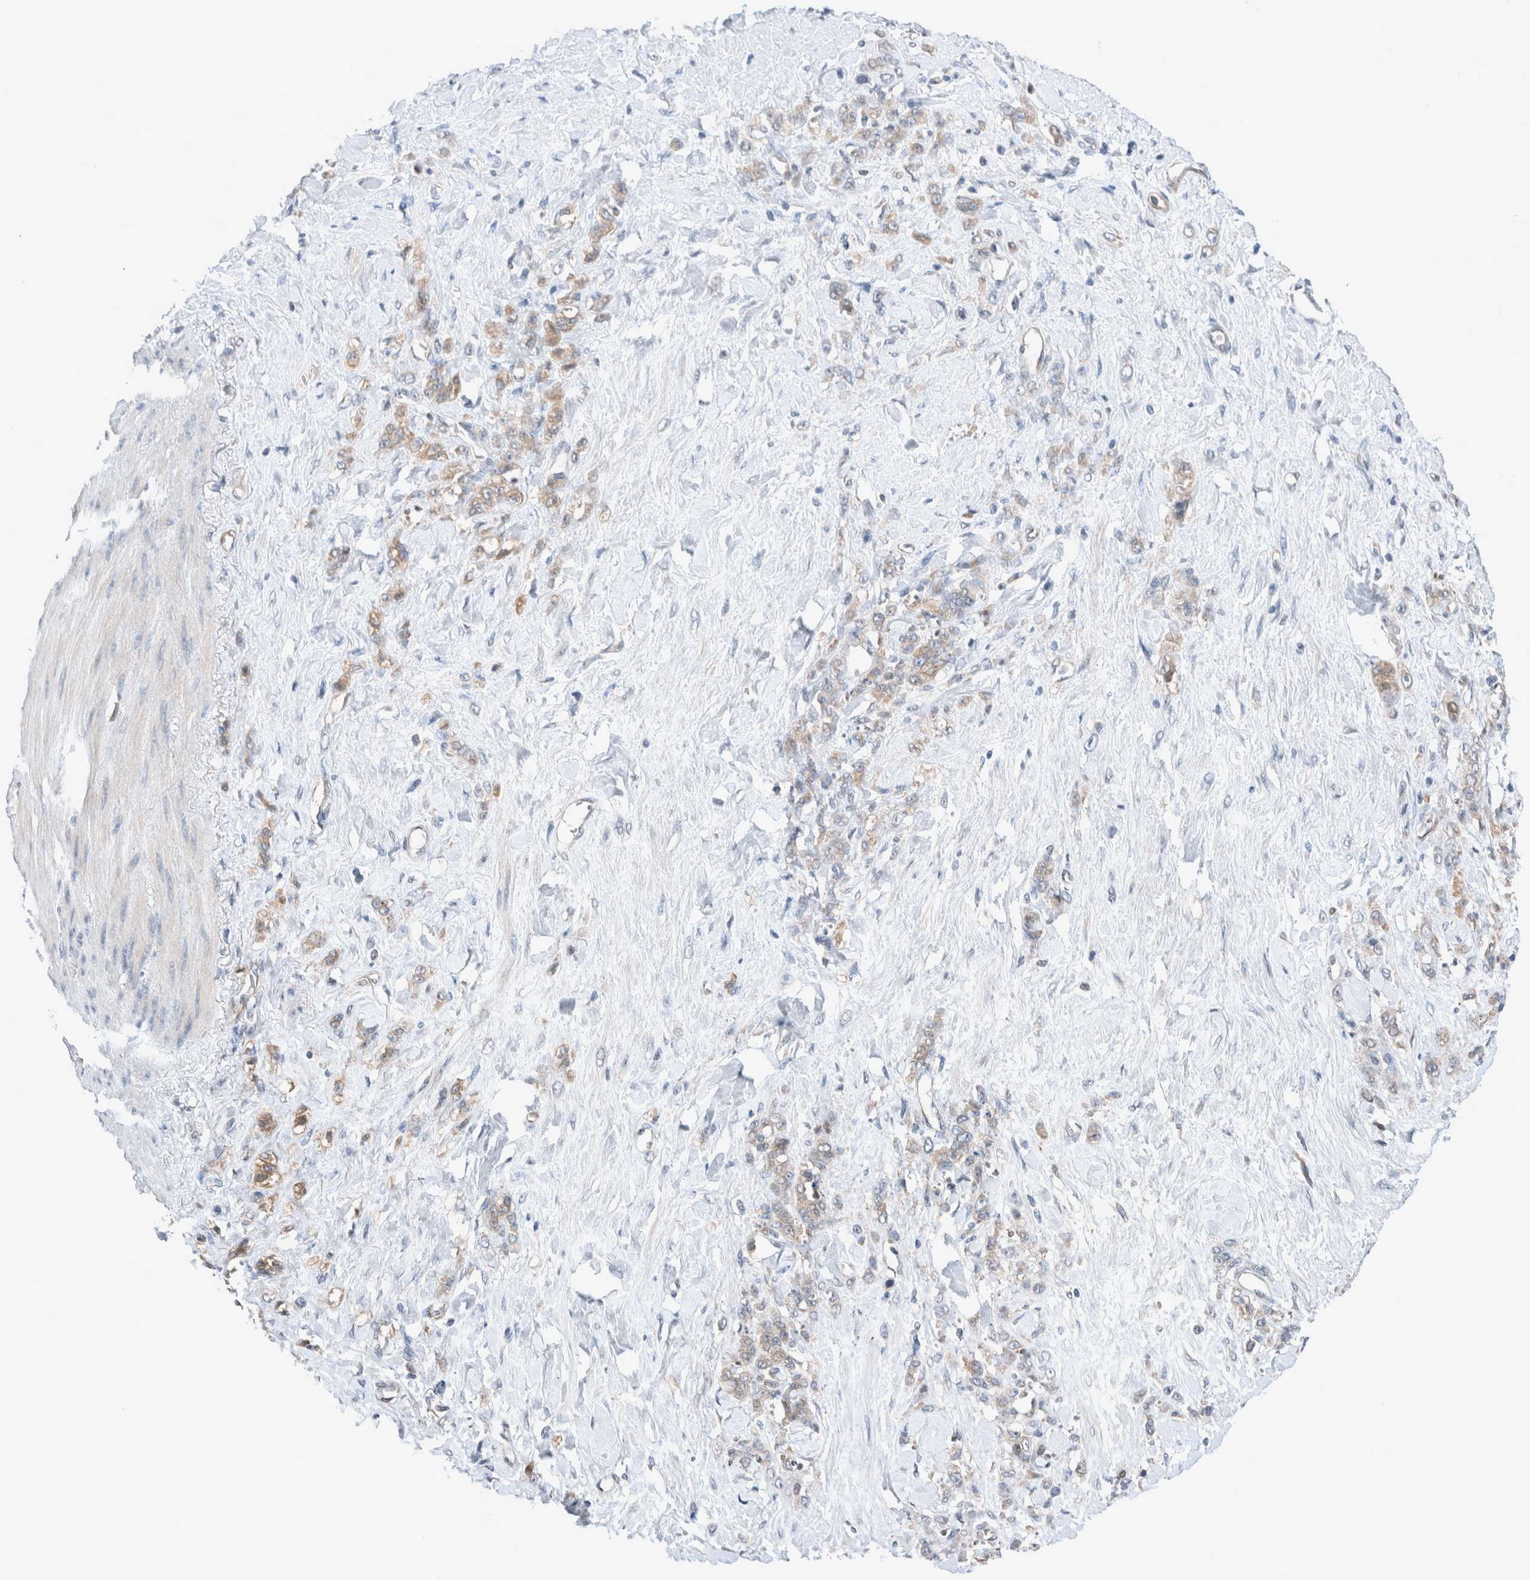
{"staining": {"intensity": "moderate", "quantity": "25%-75%", "location": "cytoplasmic/membranous"}, "tissue": "stomach cancer", "cell_type": "Tumor cells", "image_type": "cancer", "snomed": [{"axis": "morphology", "description": "Adenocarcinoma, NOS"}, {"axis": "topography", "description": "Stomach"}], "caption": "Immunohistochemistry (IHC) (DAB (3,3'-diaminobenzidine)) staining of stomach cancer (adenocarcinoma) shows moderate cytoplasmic/membranous protein positivity in about 25%-75% of tumor cells.", "gene": "XPNPEP1", "patient": {"sex": "male", "age": 82}}